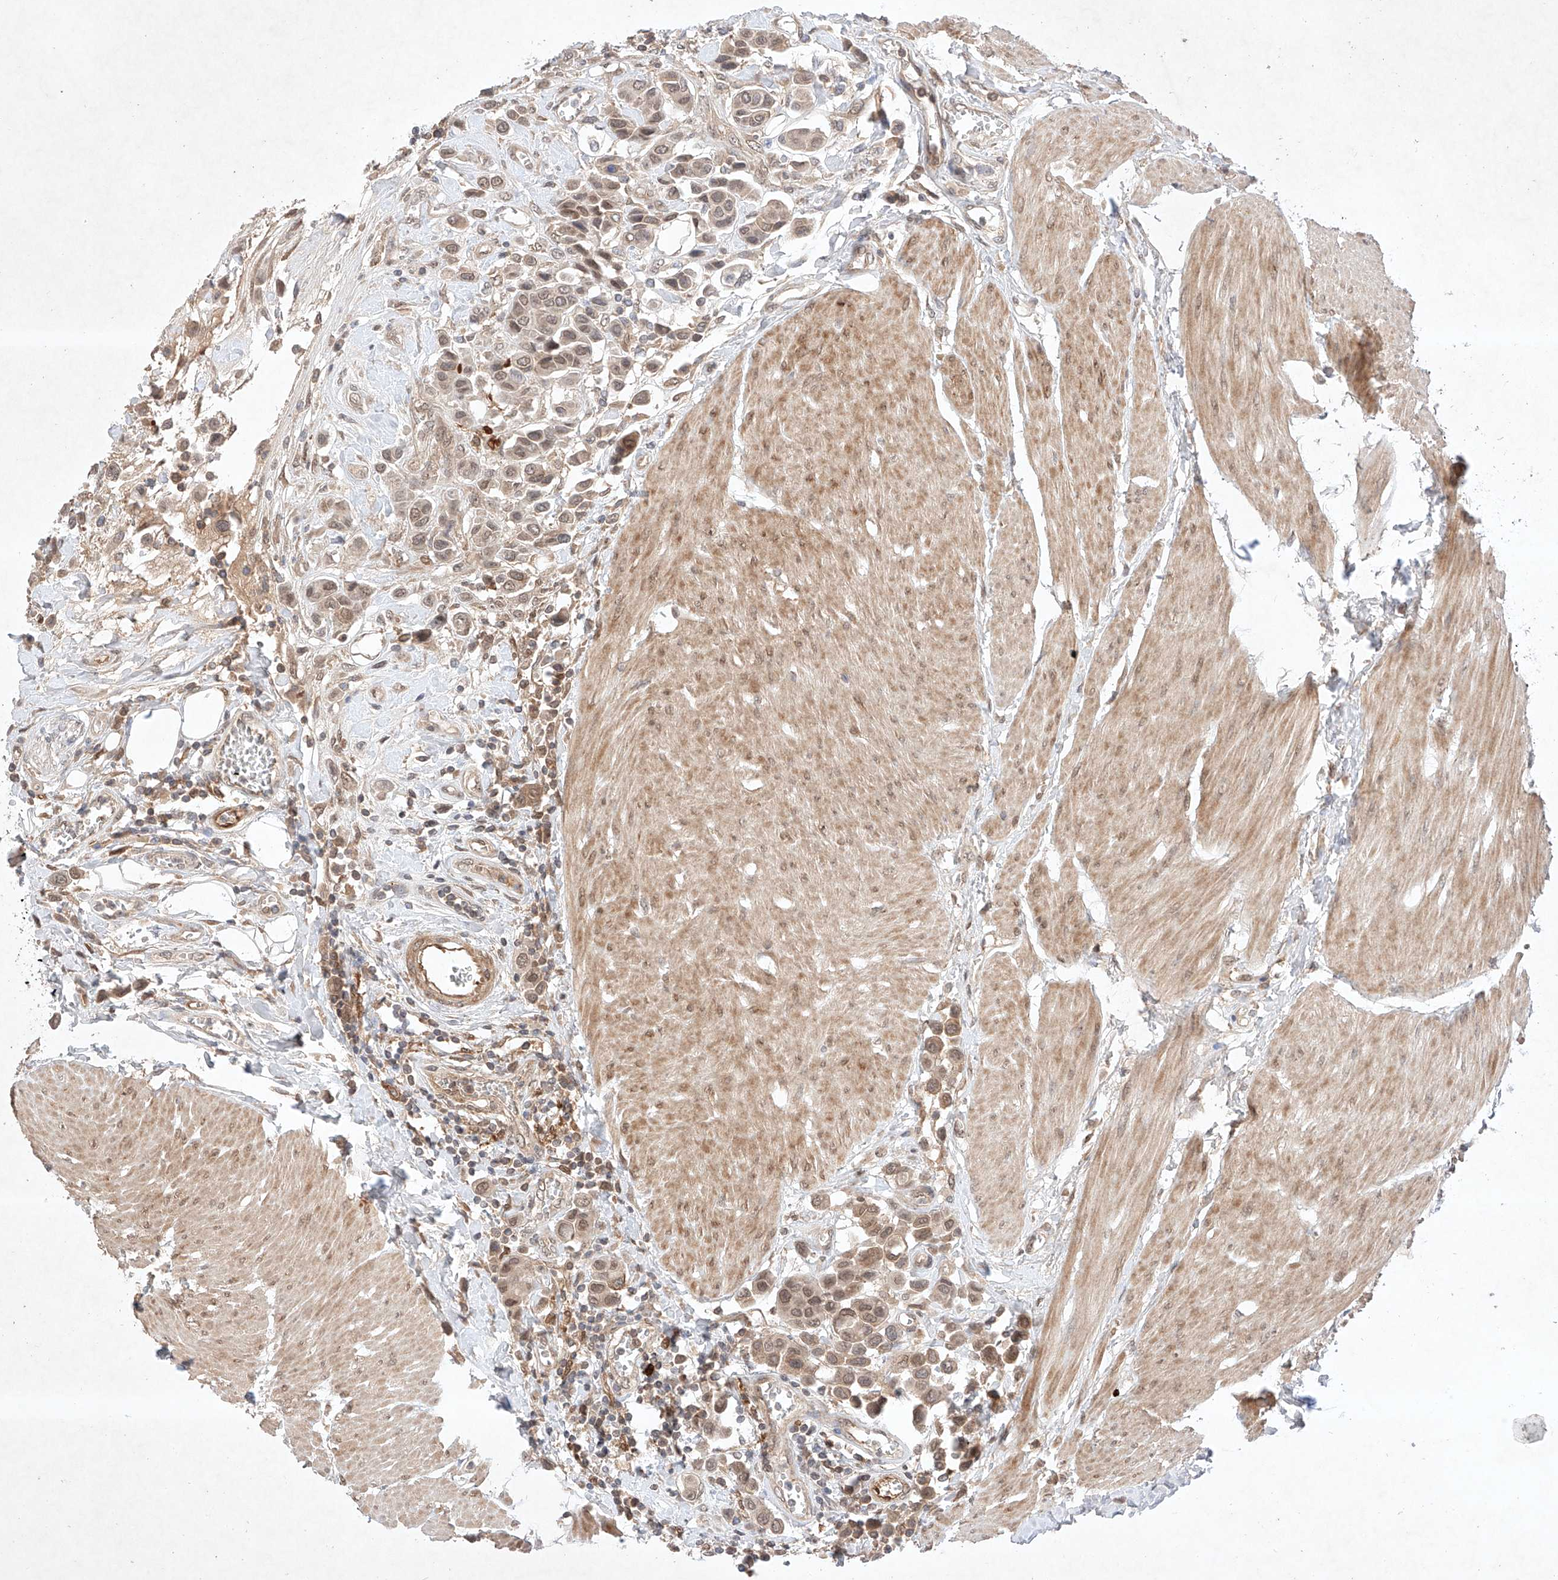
{"staining": {"intensity": "weak", "quantity": ">75%", "location": "cytoplasmic/membranous,nuclear"}, "tissue": "urothelial cancer", "cell_type": "Tumor cells", "image_type": "cancer", "snomed": [{"axis": "morphology", "description": "Urothelial carcinoma, High grade"}, {"axis": "topography", "description": "Urinary bladder"}], "caption": "Weak cytoplasmic/membranous and nuclear protein expression is present in approximately >75% of tumor cells in urothelial carcinoma (high-grade).", "gene": "ZNF124", "patient": {"sex": "male", "age": 50}}